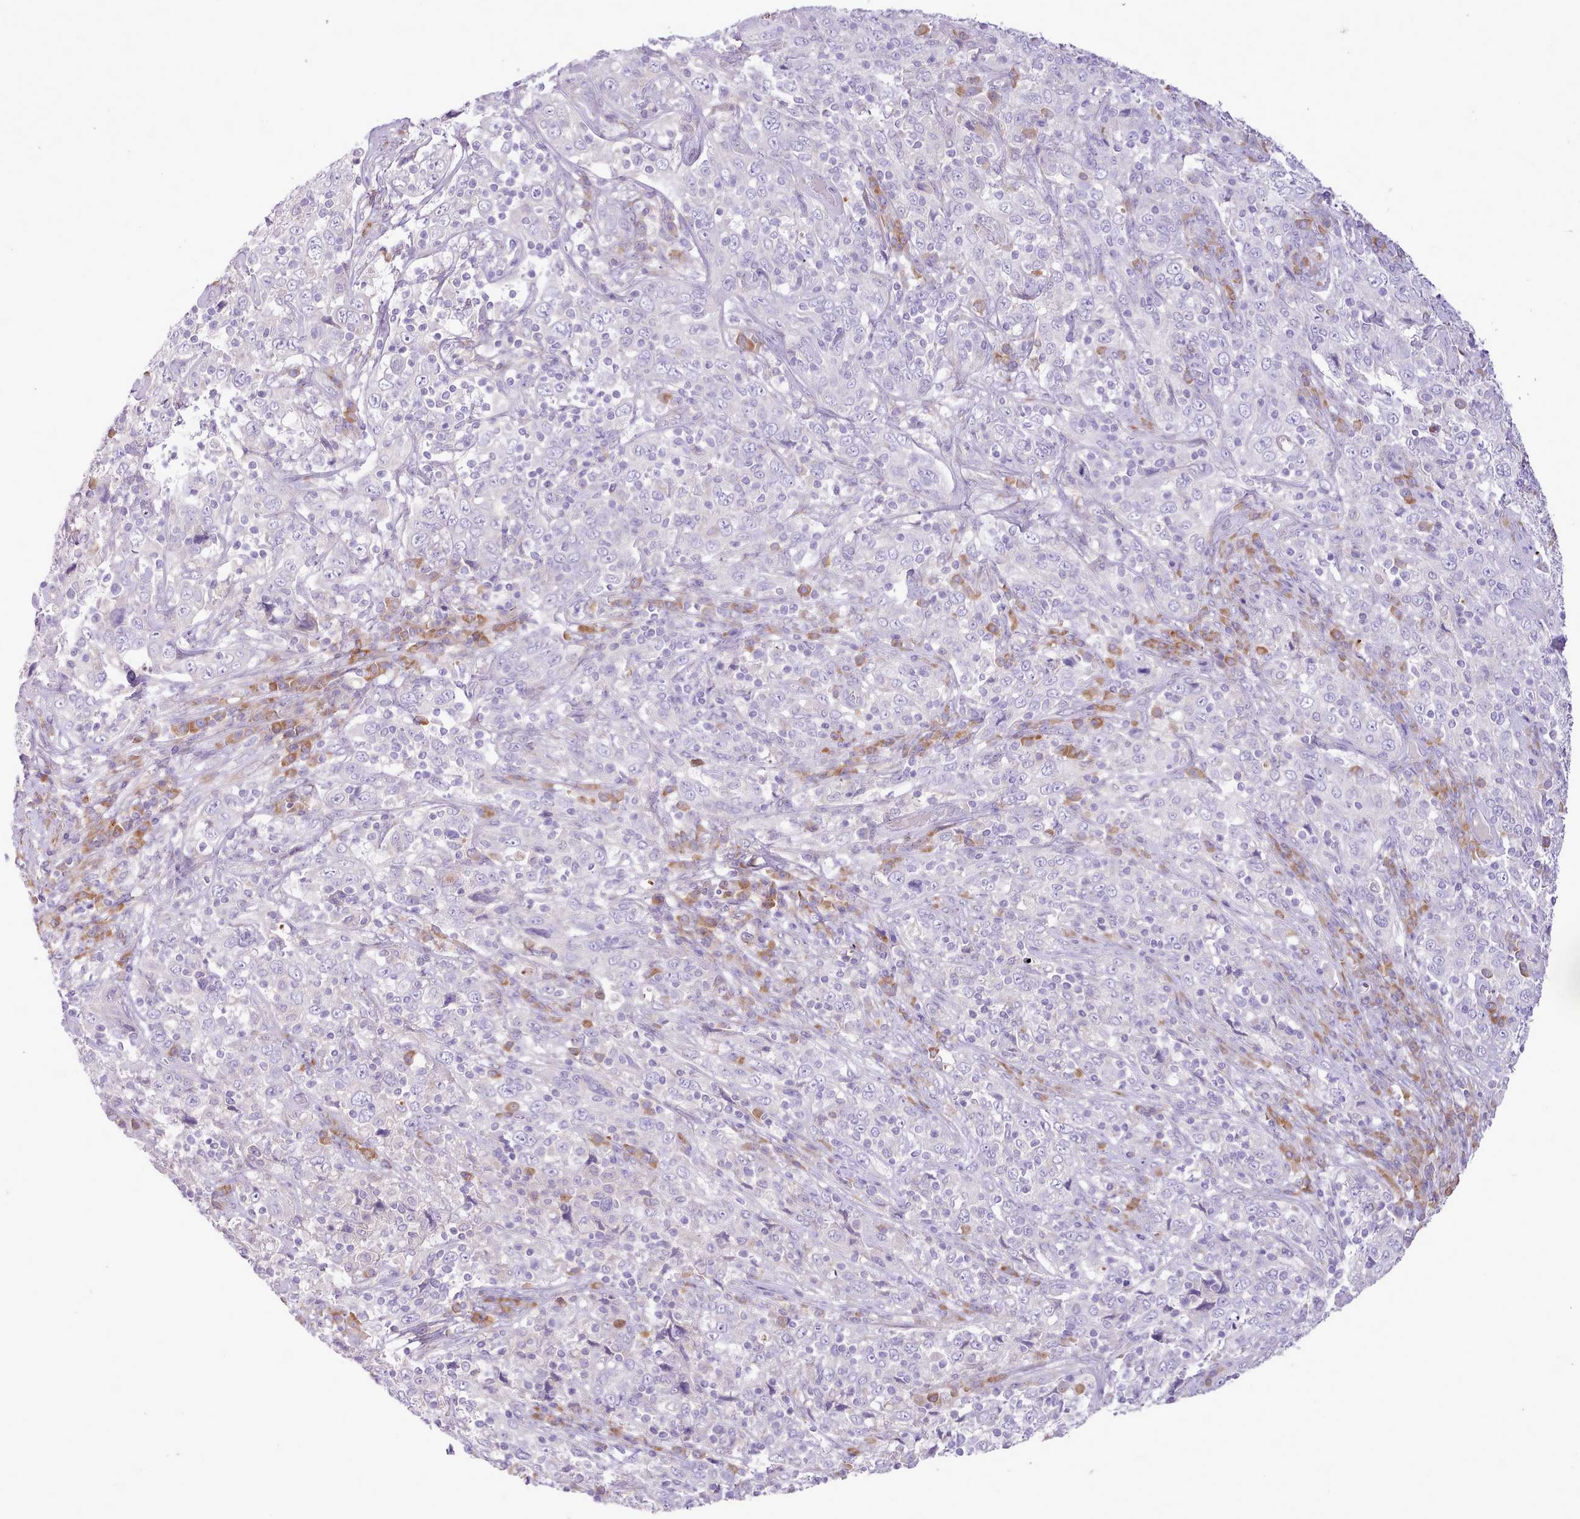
{"staining": {"intensity": "negative", "quantity": "none", "location": "none"}, "tissue": "cervical cancer", "cell_type": "Tumor cells", "image_type": "cancer", "snomed": [{"axis": "morphology", "description": "Squamous cell carcinoma, NOS"}, {"axis": "topography", "description": "Cervix"}], "caption": "Immunohistochemistry image of neoplastic tissue: squamous cell carcinoma (cervical) stained with DAB exhibits no significant protein expression in tumor cells. (DAB (3,3'-diaminobenzidine) immunohistochemistry, high magnification).", "gene": "CCL1", "patient": {"sex": "female", "age": 46}}